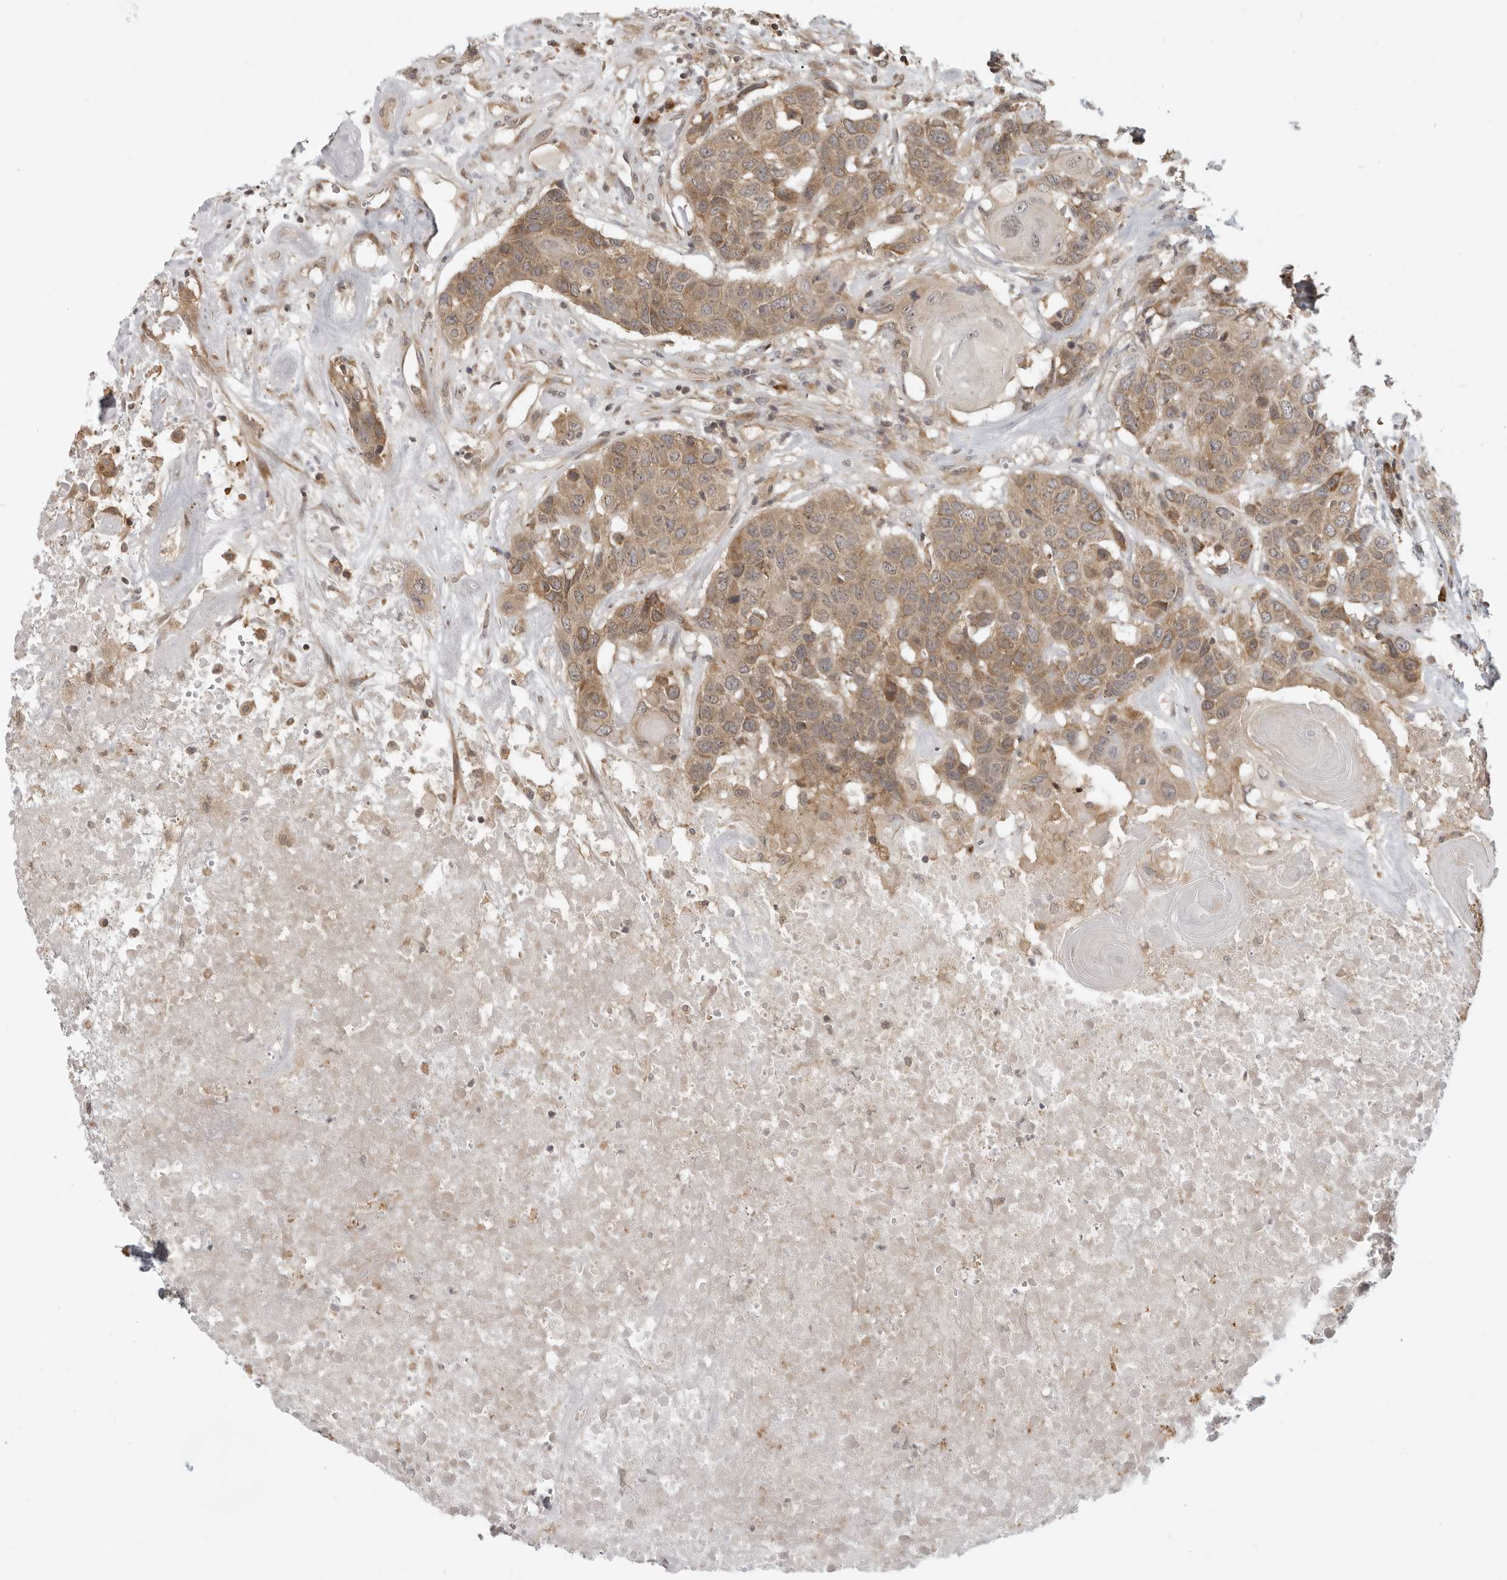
{"staining": {"intensity": "moderate", "quantity": ">75%", "location": "cytoplasmic/membranous"}, "tissue": "head and neck cancer", "cell_type": "Tumor cells", "image_type": "cancer", "snomed": [{"axis": "morphology", "description": "Squamous cell carcinoma, NOS"}, {"axis": "topography", "description": "Head-Neck"}], "caption": "This photomicrograph reveals immunohistochemistry (IHC) staining of head and neck cancer (squamous cell carcinoma), with medium moderate cytoplasmic/membranous expression in approximately >75% of tumor cells.", "gene": "PRRC2A", "patient": {"sex": "male", "age": 66}}